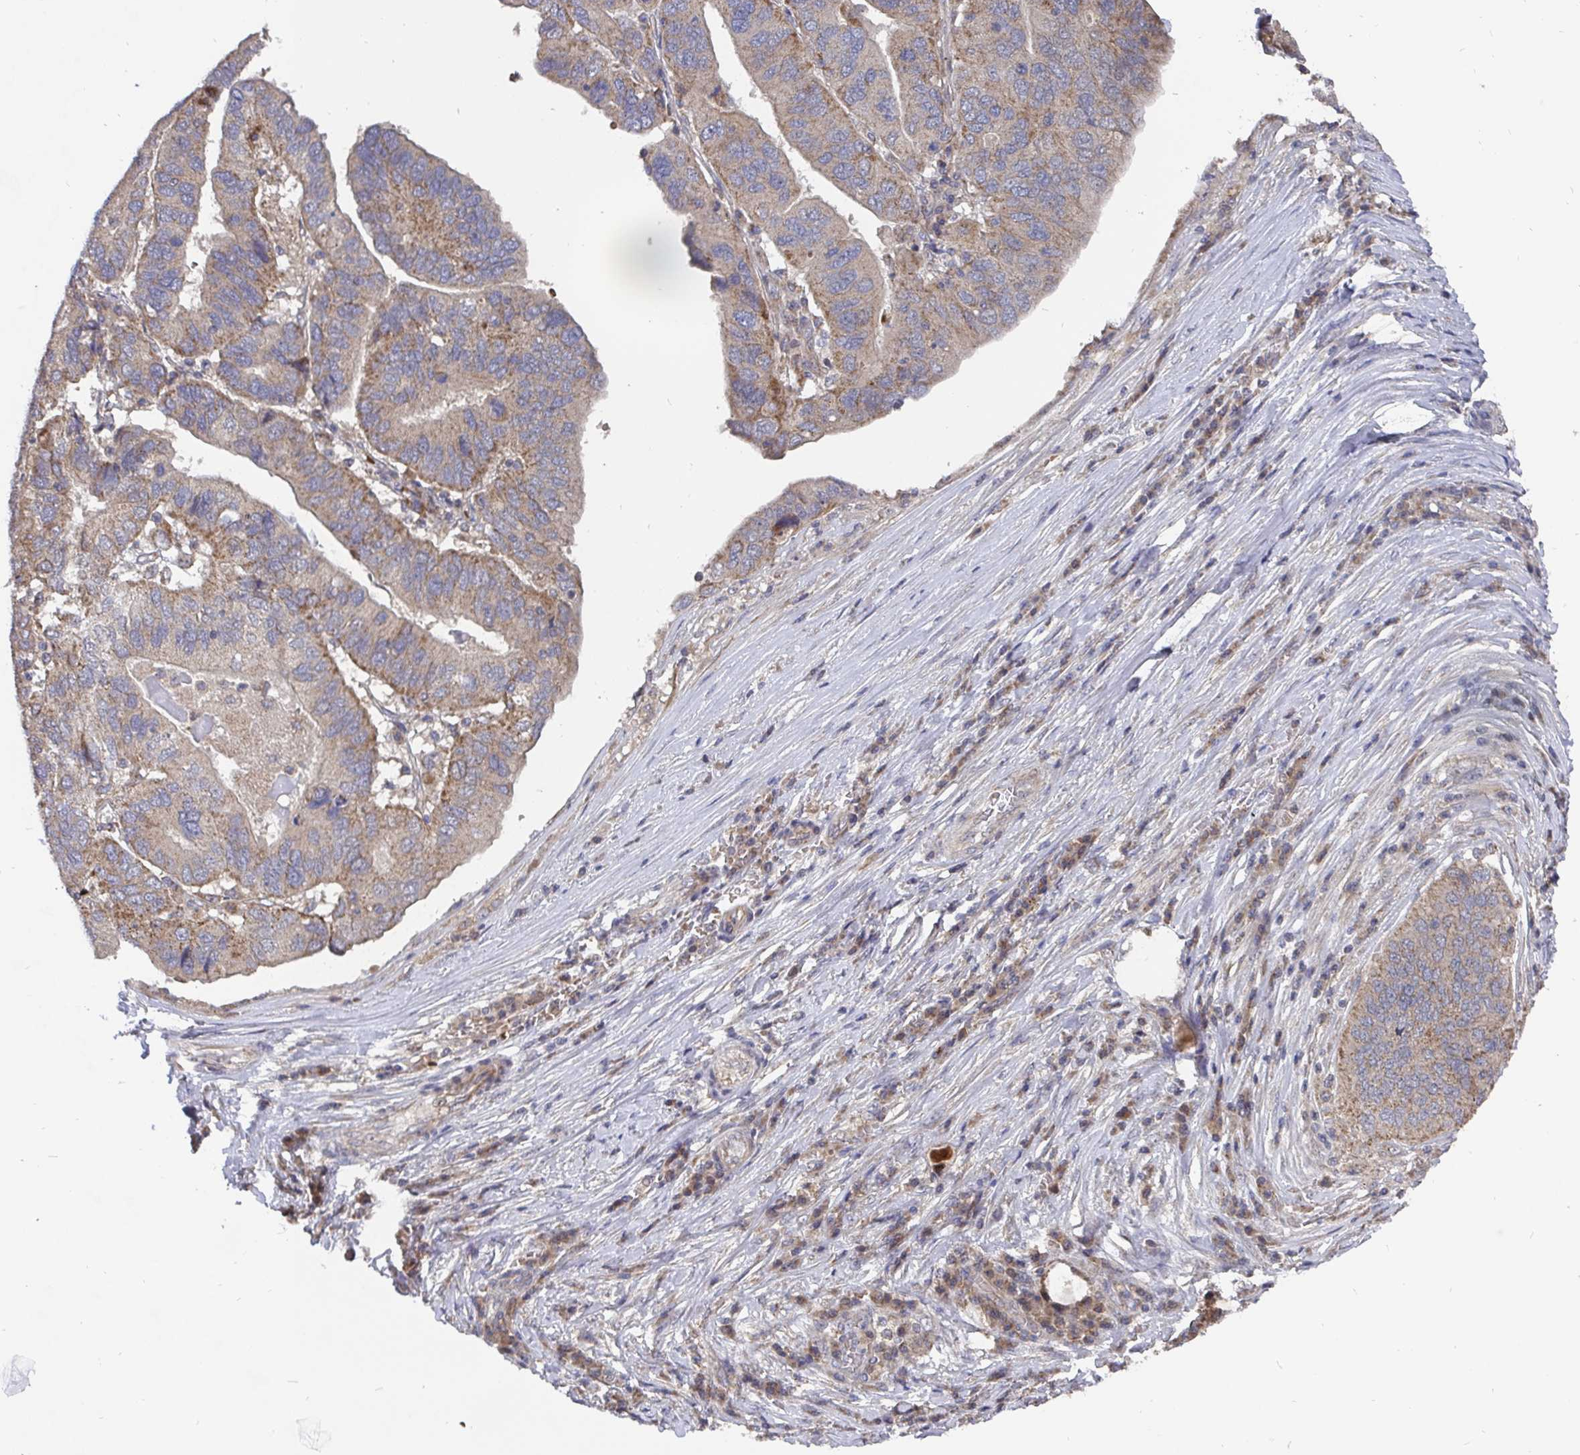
{"staining": {"intensity": "moderate", "quantity": ">75%", "location": "cytoplasmic/membranous"}, "tissue": "ovarian cancer", "cell_type": "Tumor cells", "image_type": "cancer", "snomed": [{"axis": "morphology", "description": "Cystadenocarcinoma, serous, NOS"}, {"axis": "topography", "description": "Ovary"}], "caption": "Human ovarian cancer (serous cystadenocarcinoma) stained with a protein marker displays moderate staining in tumor cells.", "gene": "PDF", "patient": {"sex": "female", "age": 79}}